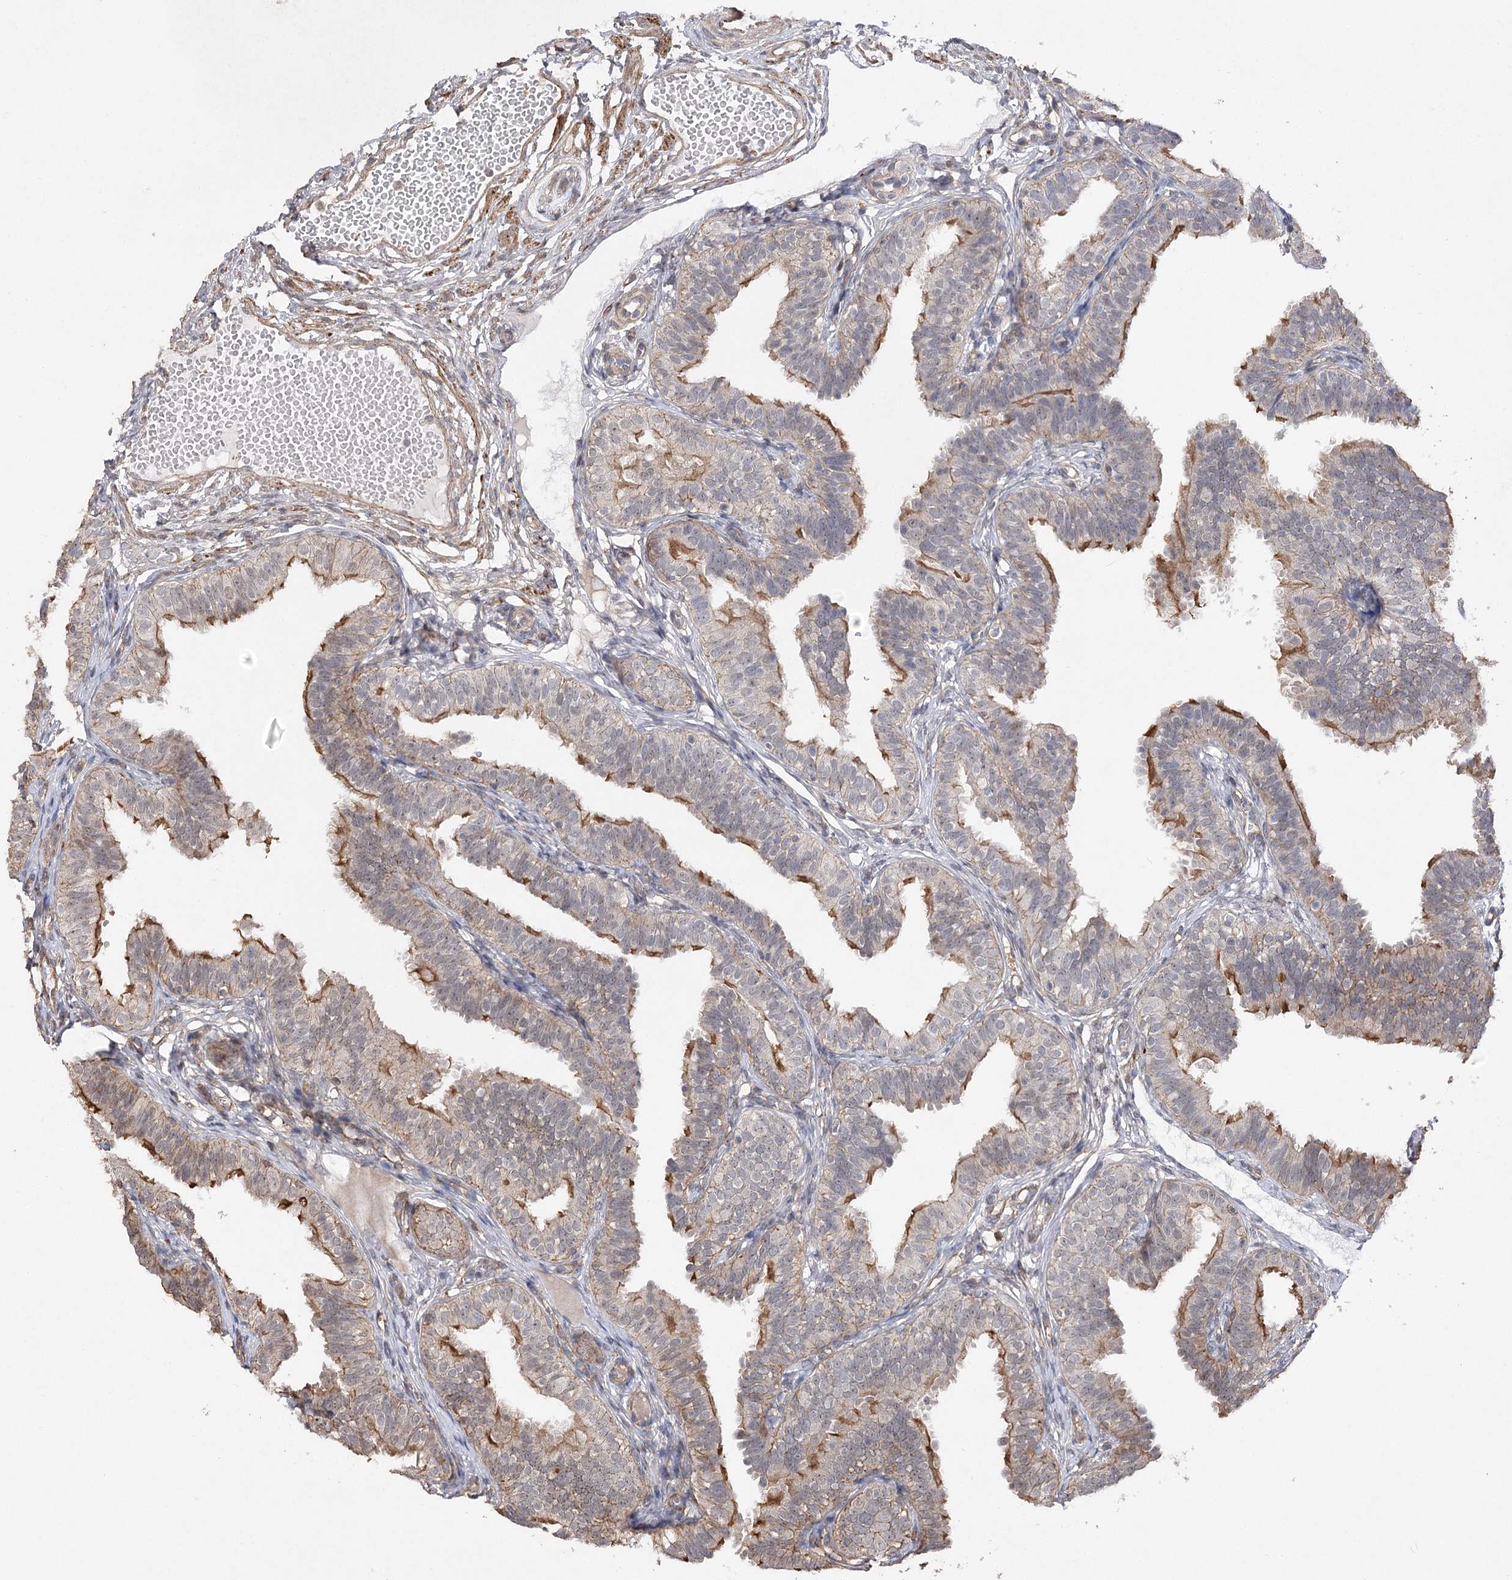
{"staining": {"intensity": "moderate", "quantity": "25%-75%", "location": "cytoplasmic/membranous"}, "tissue": "fallopian tube", "cell_type": "Glandular cells", "image_type": "normal", "snomed": [{"axis": "morphology", "description": "Normal tissue, NOS"}, {"axis": "topography", "description": "Fallopian tube"}], "caption": "Fallopian tube stained with a protein marker reveals moderate staining in glandular cells.", "gene": "OBSL1", "patient": {"sex": "female", "age": 35}}